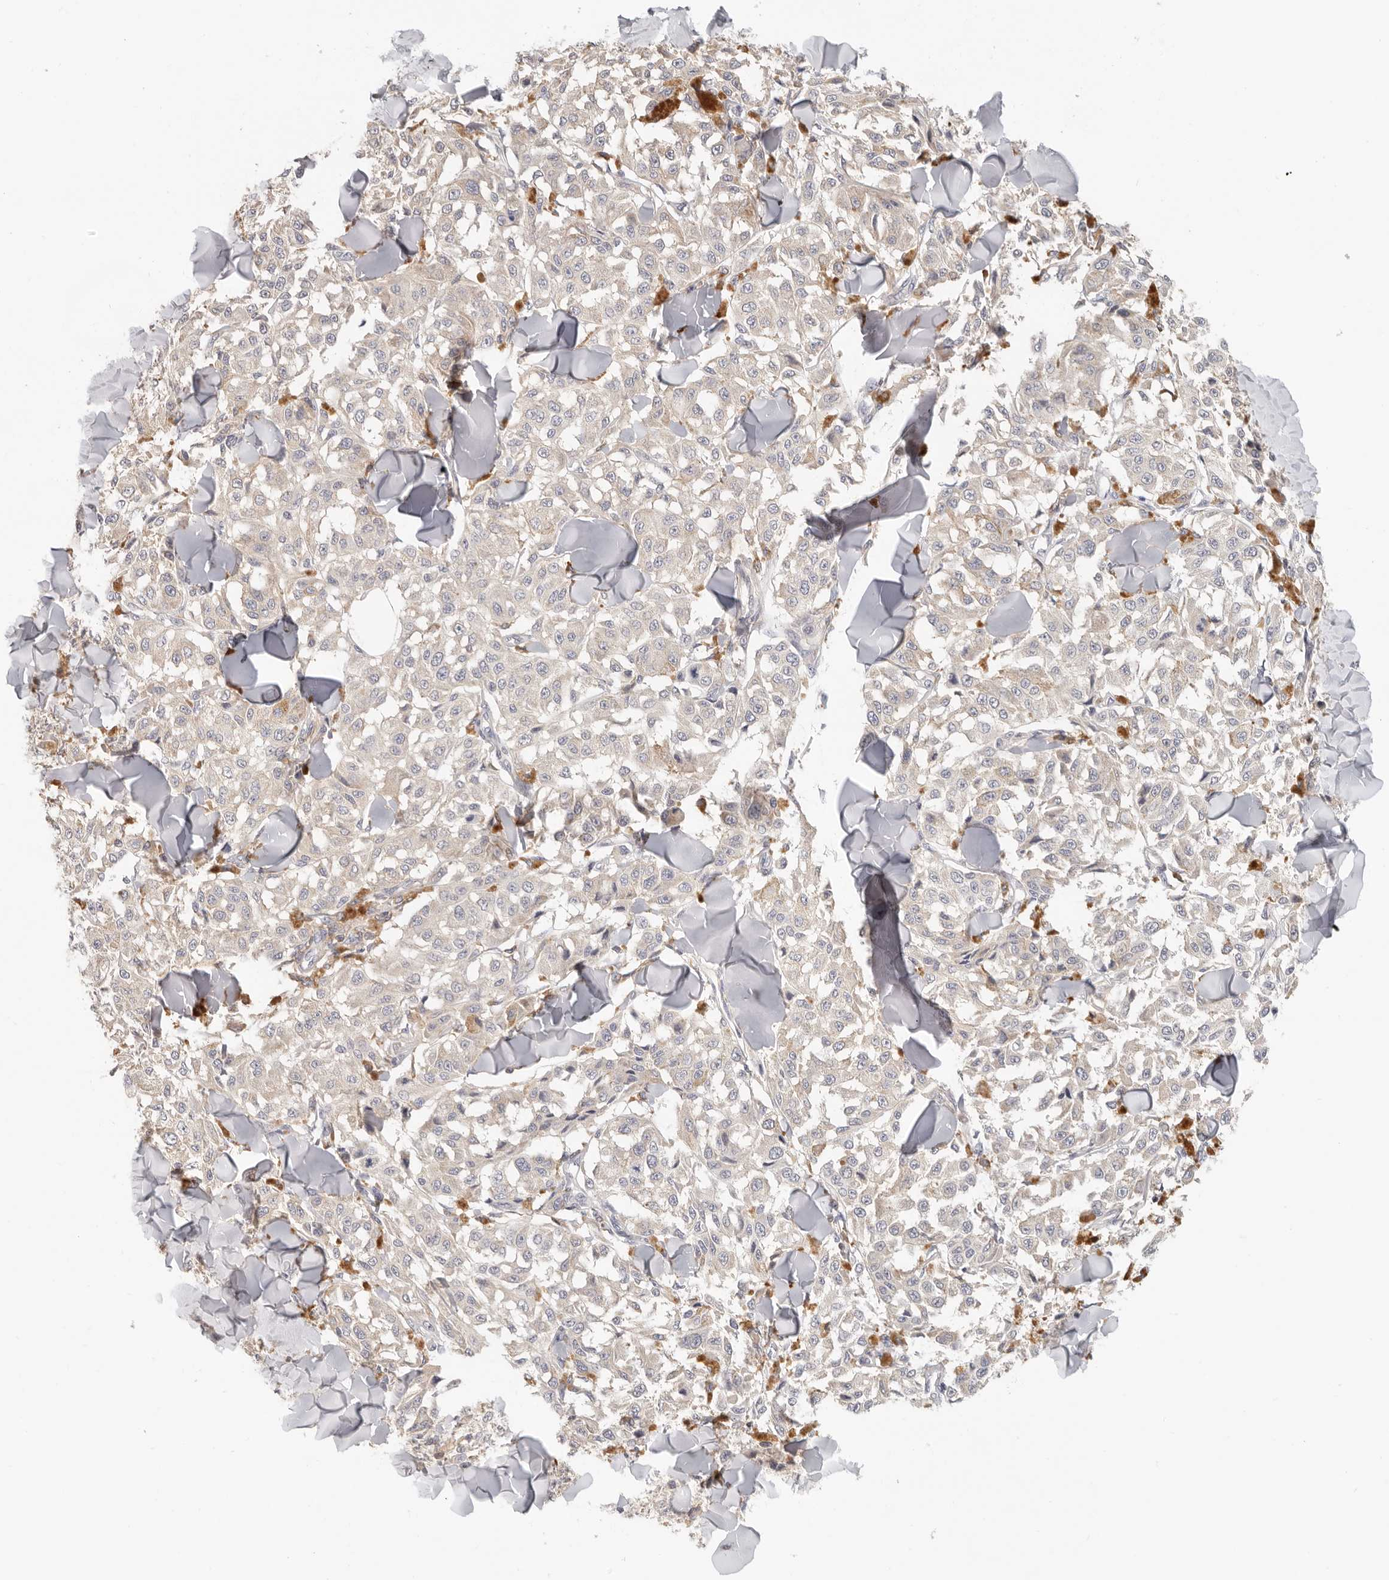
{"staining": {"intensity": "negative", "quantity": "none", "location": "none"}, "tissue": "melanoma", "cell_type": "Tumor cells", "image_type": "cancer", "snomed": [{"axis": "morphology", "description": "Malignant melanoma, NOS"}, {"axis": "topography", "description": "Skin"}], "caption": "Immunohistochemistry (IHC) of human malignant melanoma displays no staining in tumor cells.", "gene": "ANXA9", "patient": {"sex": "female", "age": 64}}